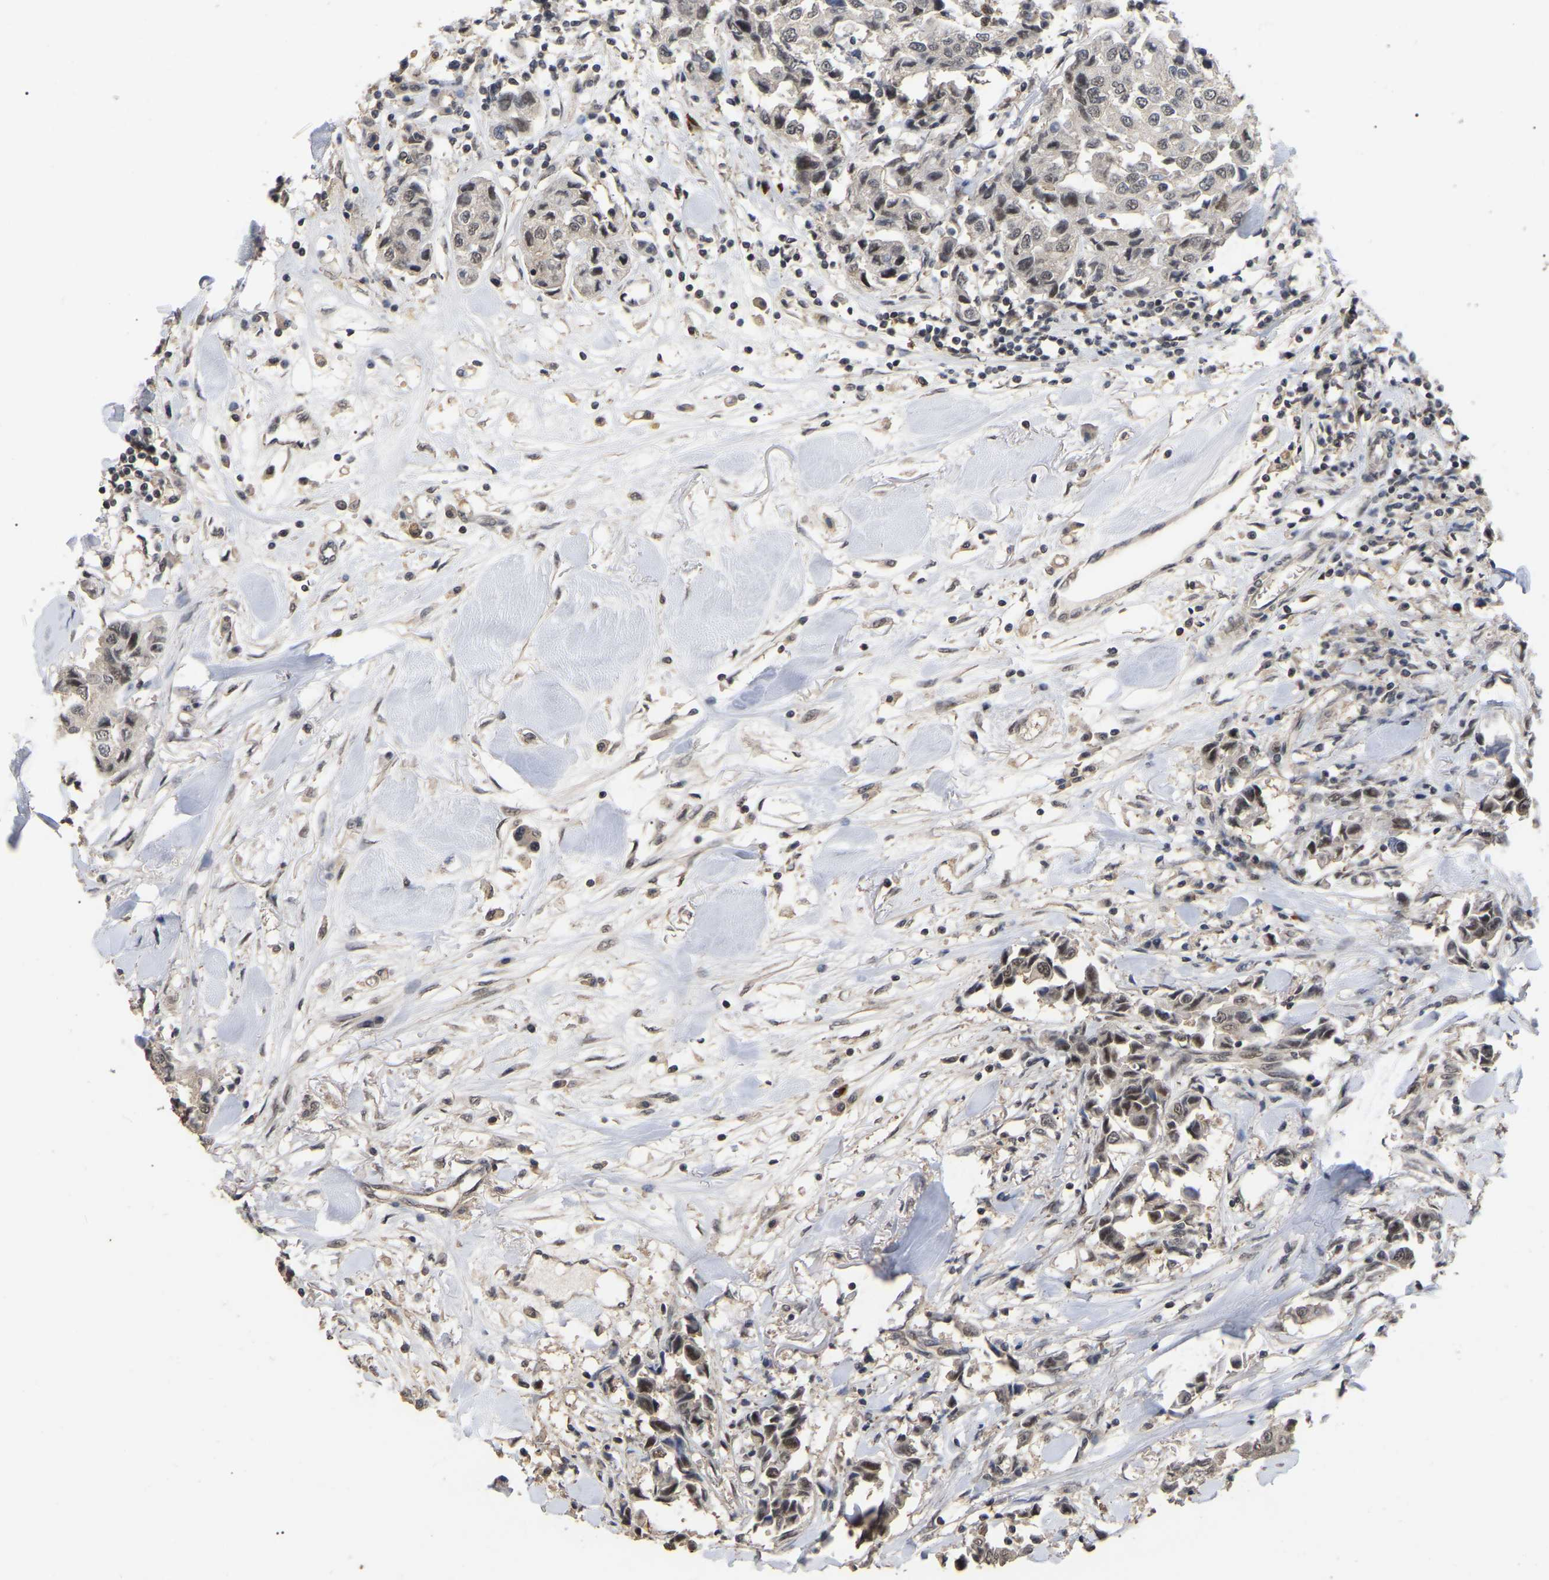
{"staining": {"intensity": "weak", "quantity": "<25%", "location": "nuclear"}, "tissue": "breast cancer", "cell_type": "Tumor cells", "image_type": "cancer", "snomed": [{"axis": "morphology", "description": "Duct carcinoma"}, {"axis": "topography", "description": "Breast"}], "caption": "There is no significant positivity in tumor cells of breast cancer.", "gene": "JAZF1", "patient": {"sex": "female", "age": 80}}